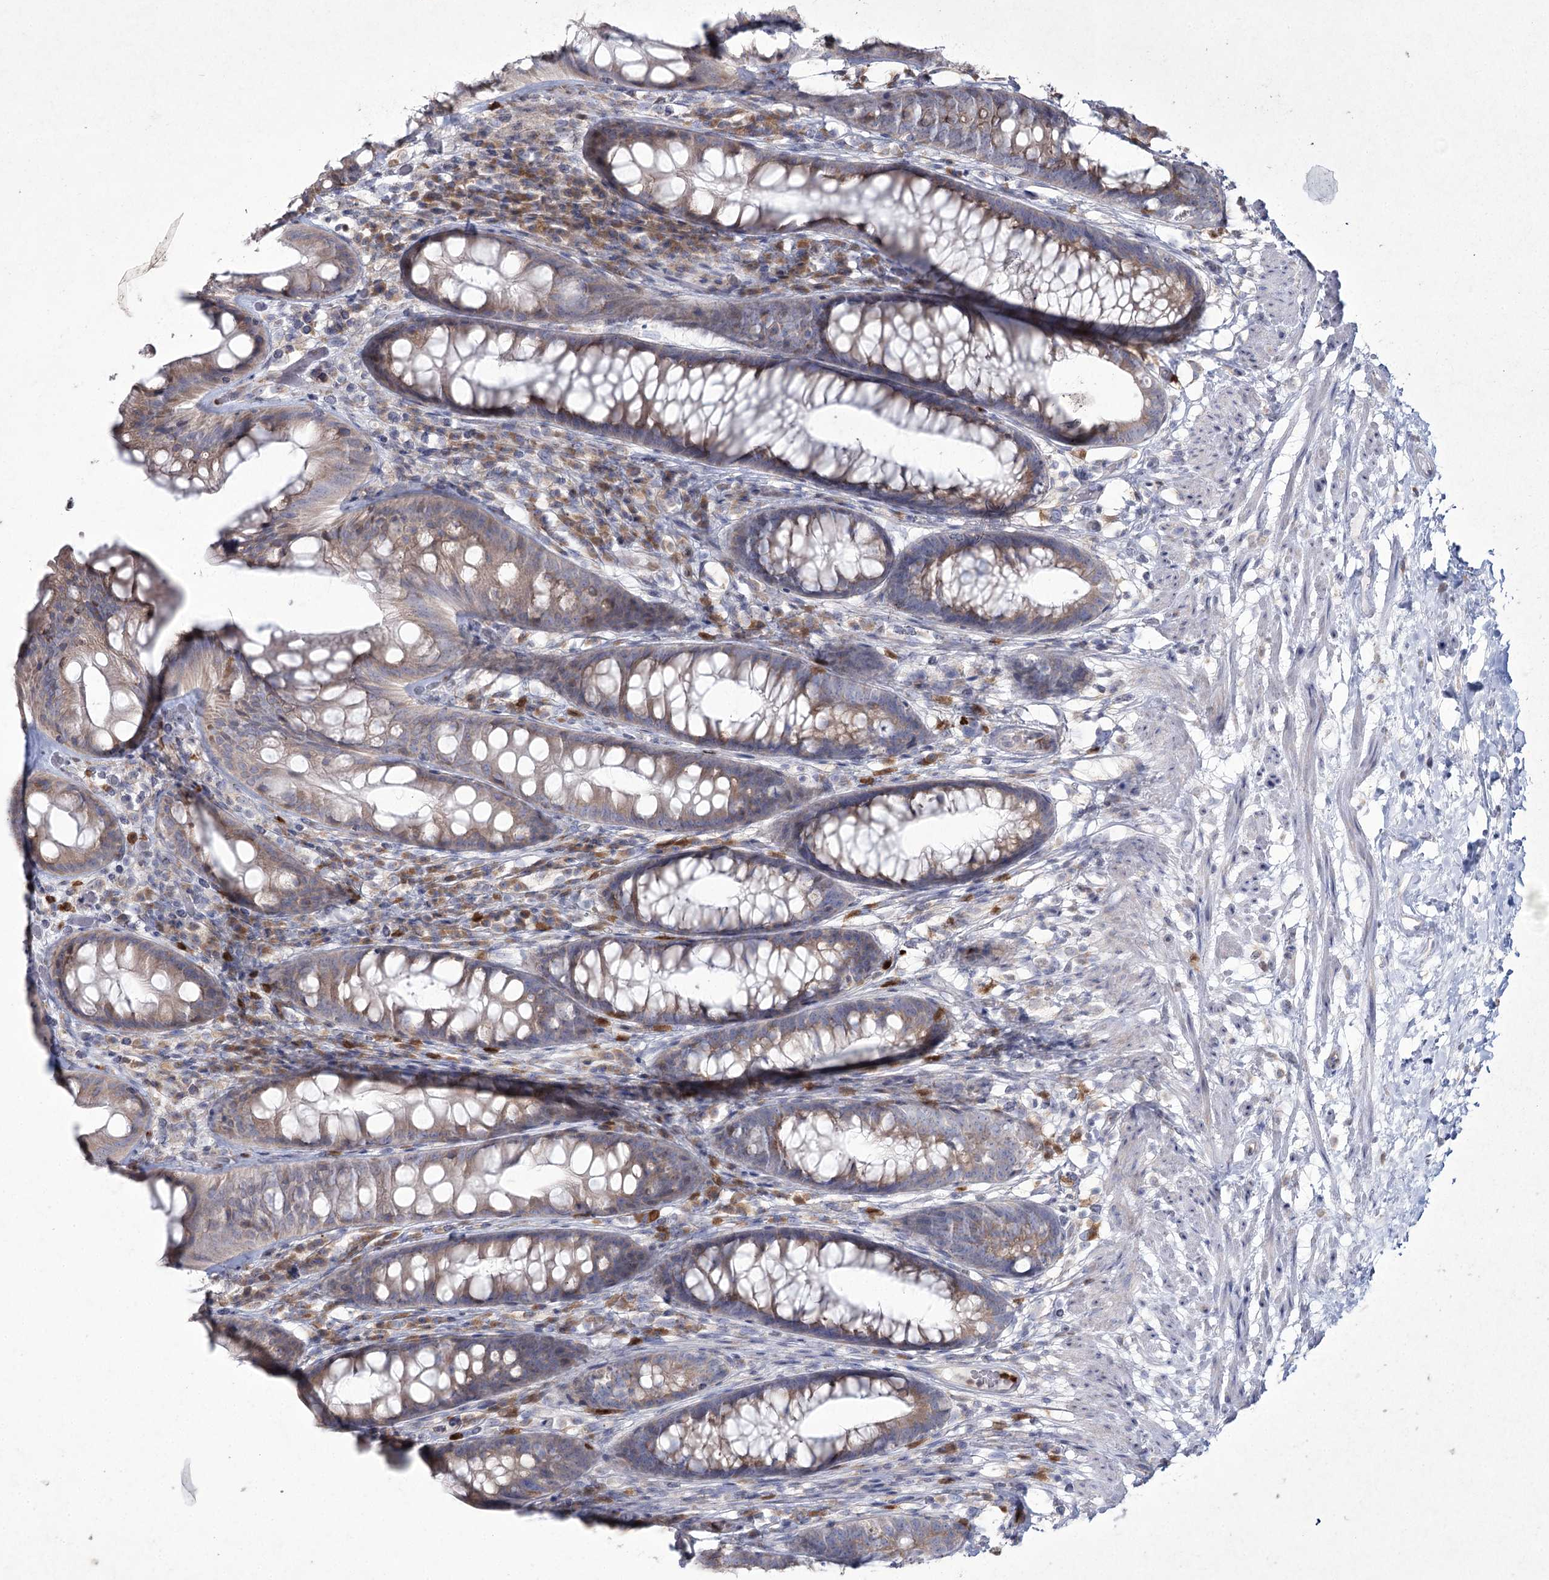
{"staining": {"intensity": "weak", "quantity": "25%-75%", "location": "cytoplasmic/membranous"}, "tissue": "rectum", "cell_type": "Glandular cells", "image_type": "normal", "snomed": [{"axis": "morphology", "description": "Normal tissue, NOS"}, {"axis": "topography", "description": "Rectum"}], "caption": "Protein expression analysis of normal rectum exhibits weak cytoplasmic/membranous positivity in about 25%-75% of glandular cells.", "gene": "NIPAL4", "patient": {"sex": "male", "age": 74}}